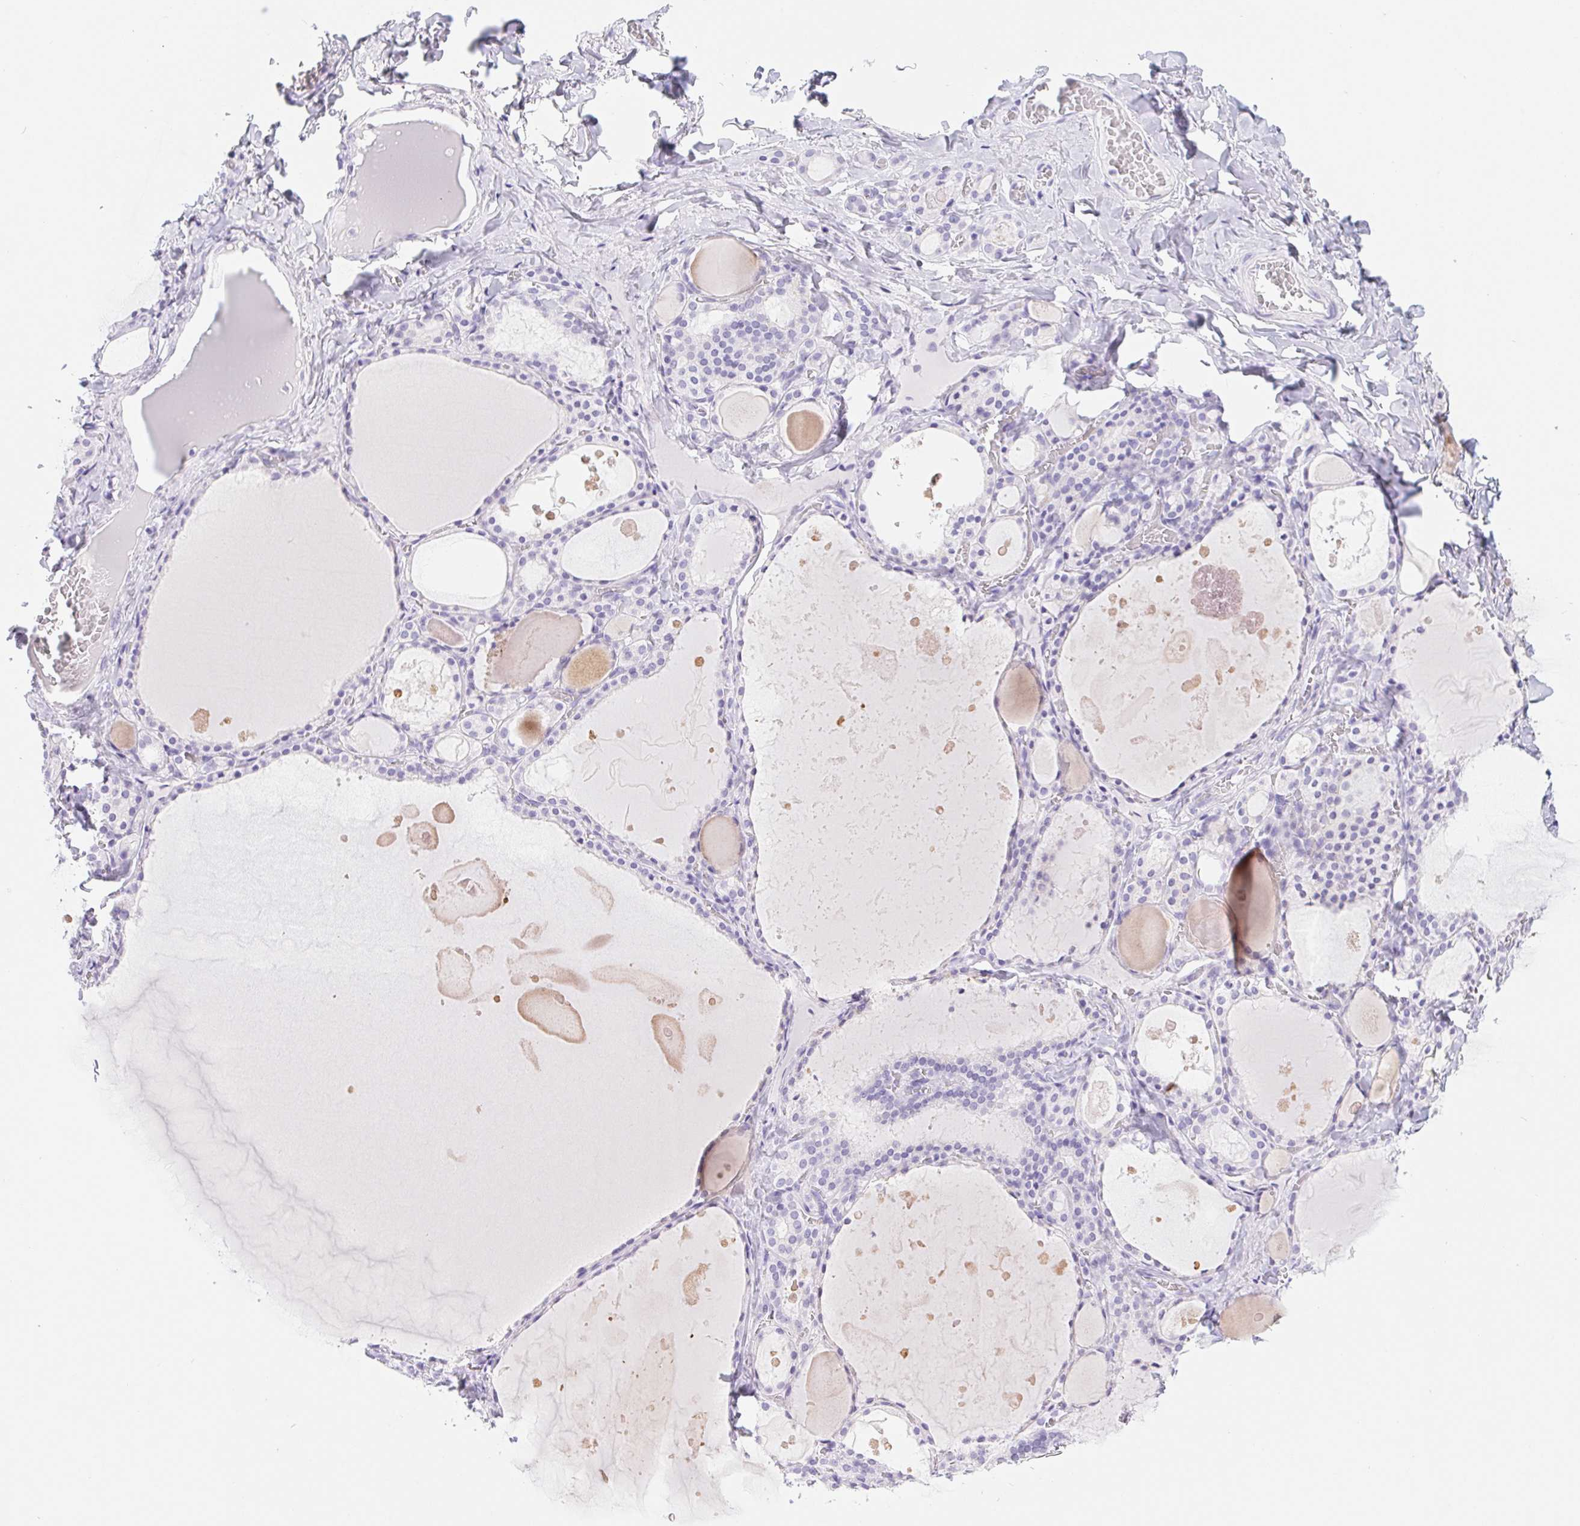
{"staining": {"intensity": "negative", "quantity": "none", "location": "none"}, "tissue": "thyroid gland", "cell_type": "Glandular cells", "image_type": "normal", "snomed": [{"axis": "morphology", "description": "Normal tissue, NOS"}, {"axis": "topography", "description": "Thyroid gland"}], "caption": "DAB immunohistochemical staining of benign thyroid gland reveals no significant expression in glandular cells.", "gene": "PNLIP", "patient": {"sex": "male", "age": 56}}